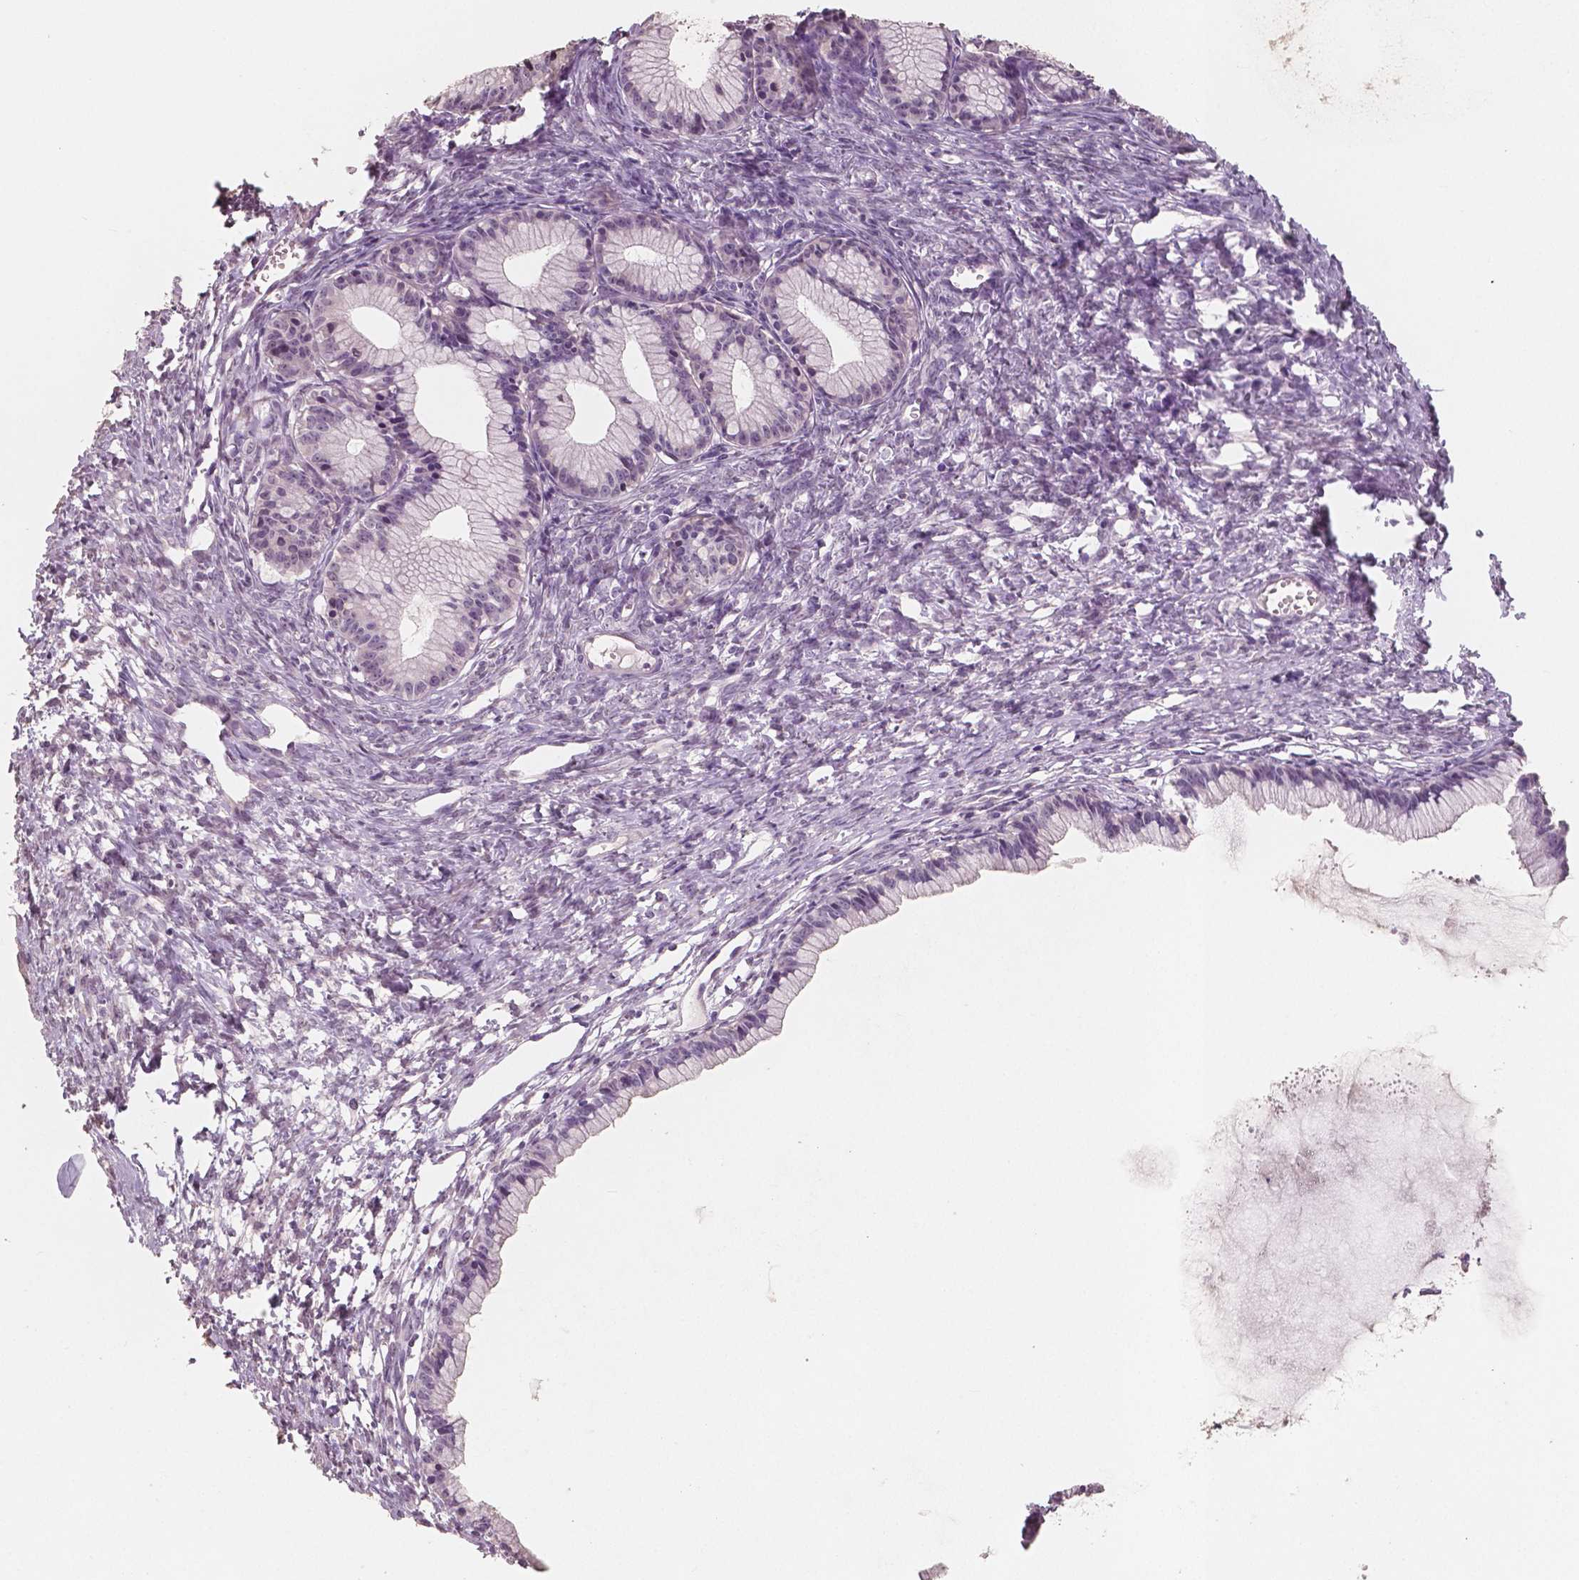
{"staining": {"intensity": "negative", "quantity": "none", "location": "none"}, "tissue": "ovarian cancer", "cell_type": "Tumor cells", "image_type": "cancer", "snomed": [{"axis": "morphology", "description": "Cystadenocarcinoma, mucinous, NOS"}, {"axis": "topography", "description": "Ovary"}], "caption": "Tumor cells are negative for brown protein staining in ovarian cancer.", "gene": "KIT", "patient": {"sex": "female", "age": 41}}